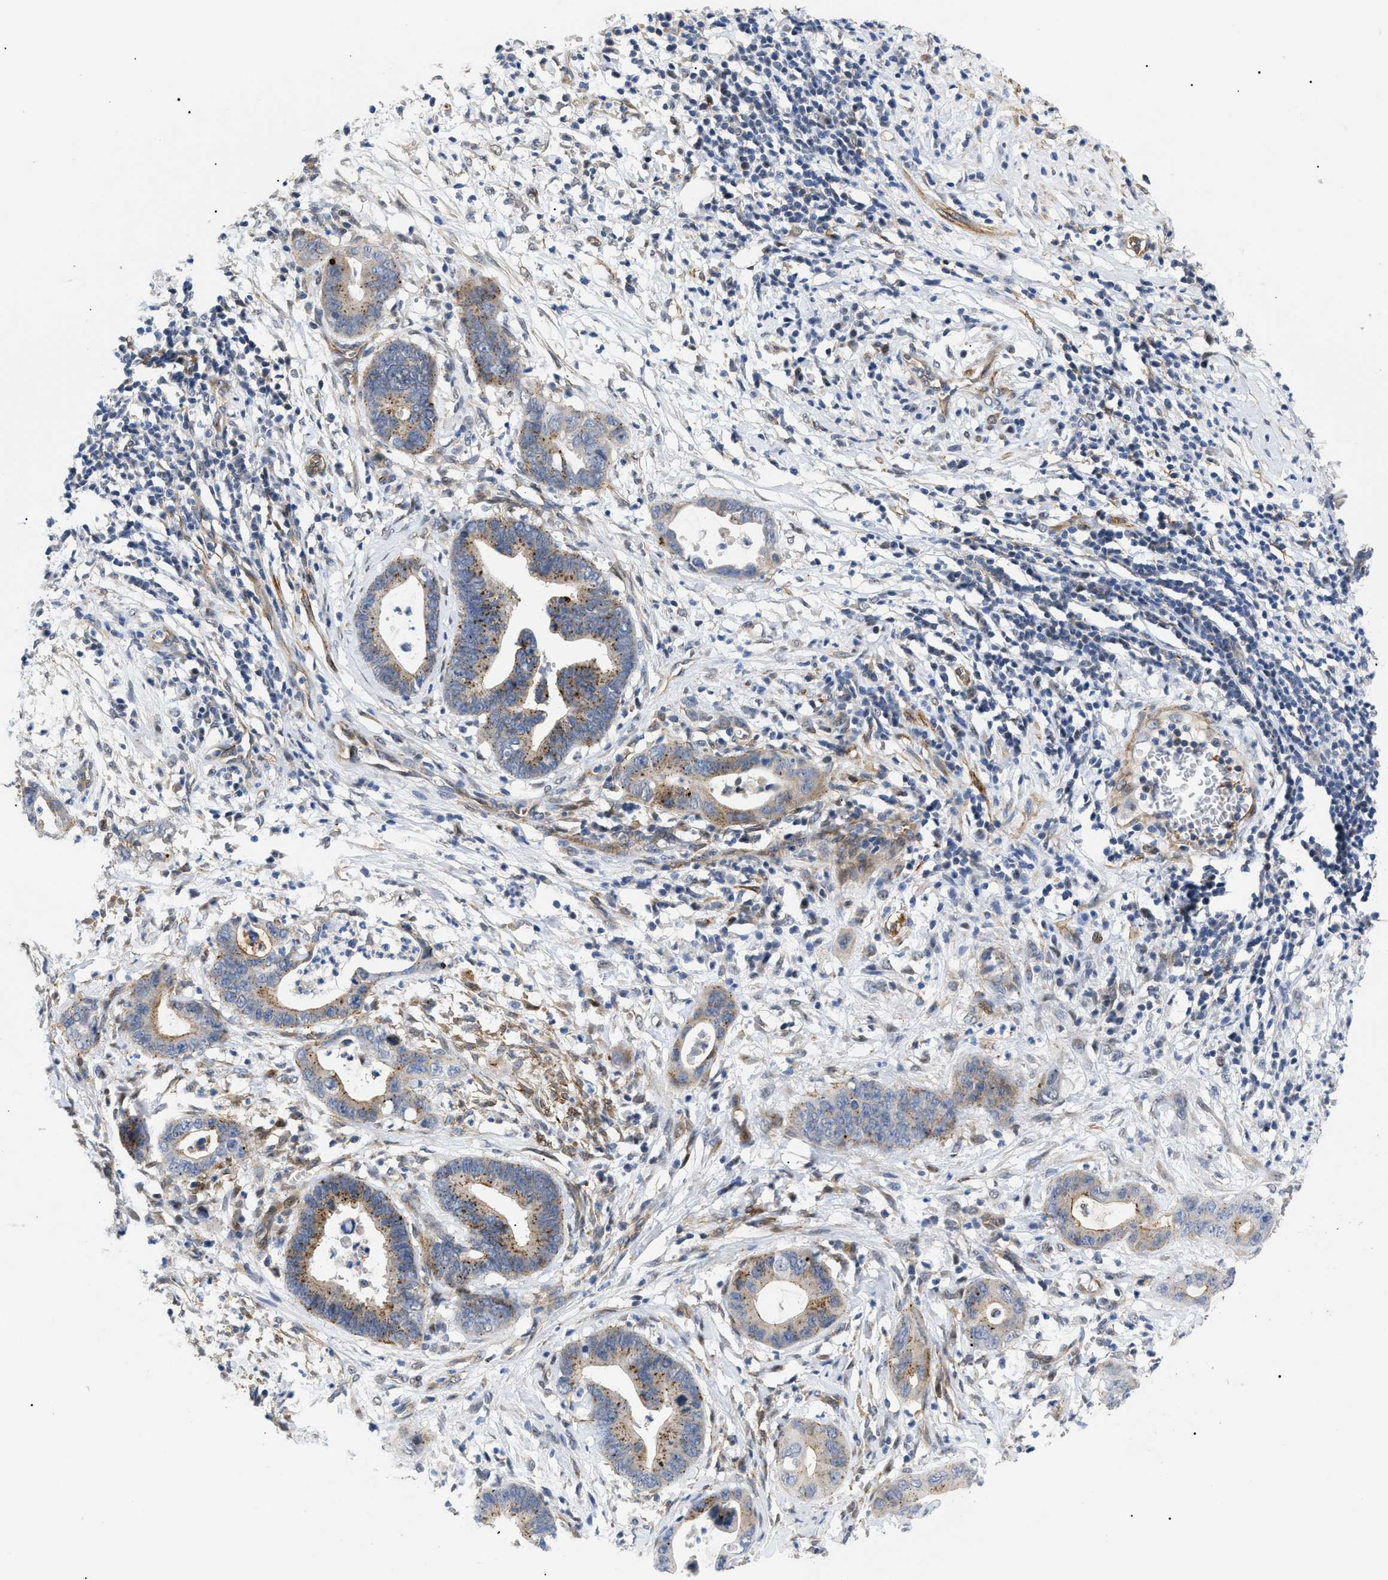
{"staining": {"intensity": "moderate", "quantity": "25%-75%", "location": "cytoplasmic/membranous"}, "tissue": "cervical cancer", "cell_type": "Tumor cells", "image_type": "cancer", "snomed": [{"axis": "morphology", "description": "Adenocarcinoma, NOS"}, {"axis": "topography", "description": "Cervix"}], "caption": "DAB immunohistochemical staining of human cervical cancer demonstrates moderate cytoplasmic/membranous protein positivity in about 25%-75% of tumor cells.", "gene": "SFXN5", "patient": {"sex": "female", "age": 44}}